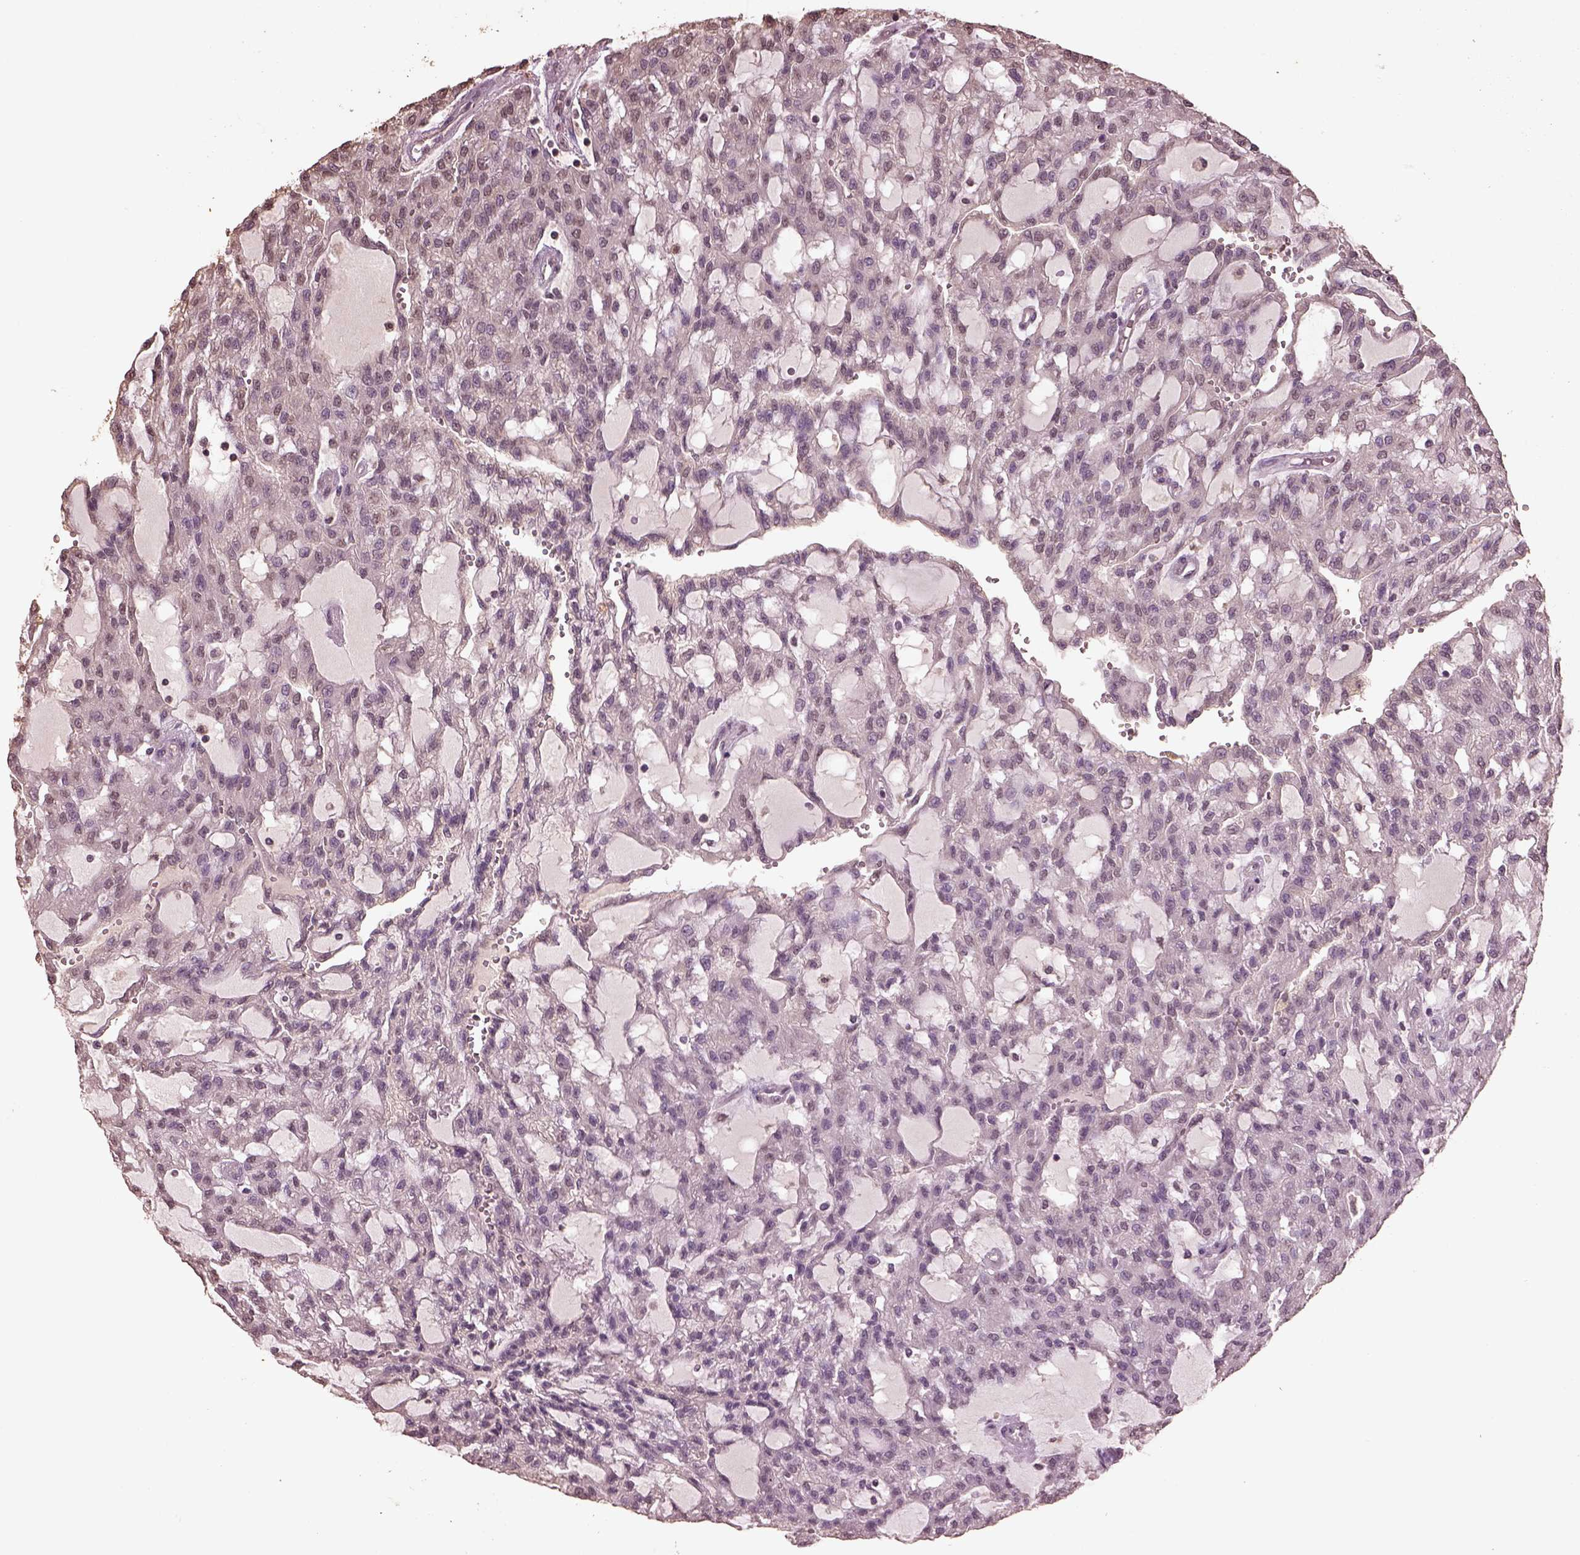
{"staining": {"intensity": "negative", "quantity": "none", "location": "none"}, "tissue": "renal cancer", "cell_type": "Tumor cells", "image_type": "cancer", "snomed": [{"axis": "morphology", "description": "Adenocarcinoma, NOS"}, {"axis": "topography", "description": "Kidney"}], "caption": "Photomicrograph shows no significant protein positivity in tumor cells of renal cancer.", "gene": "CPT1C", "patient": {"sex": "male", "age": 63}}